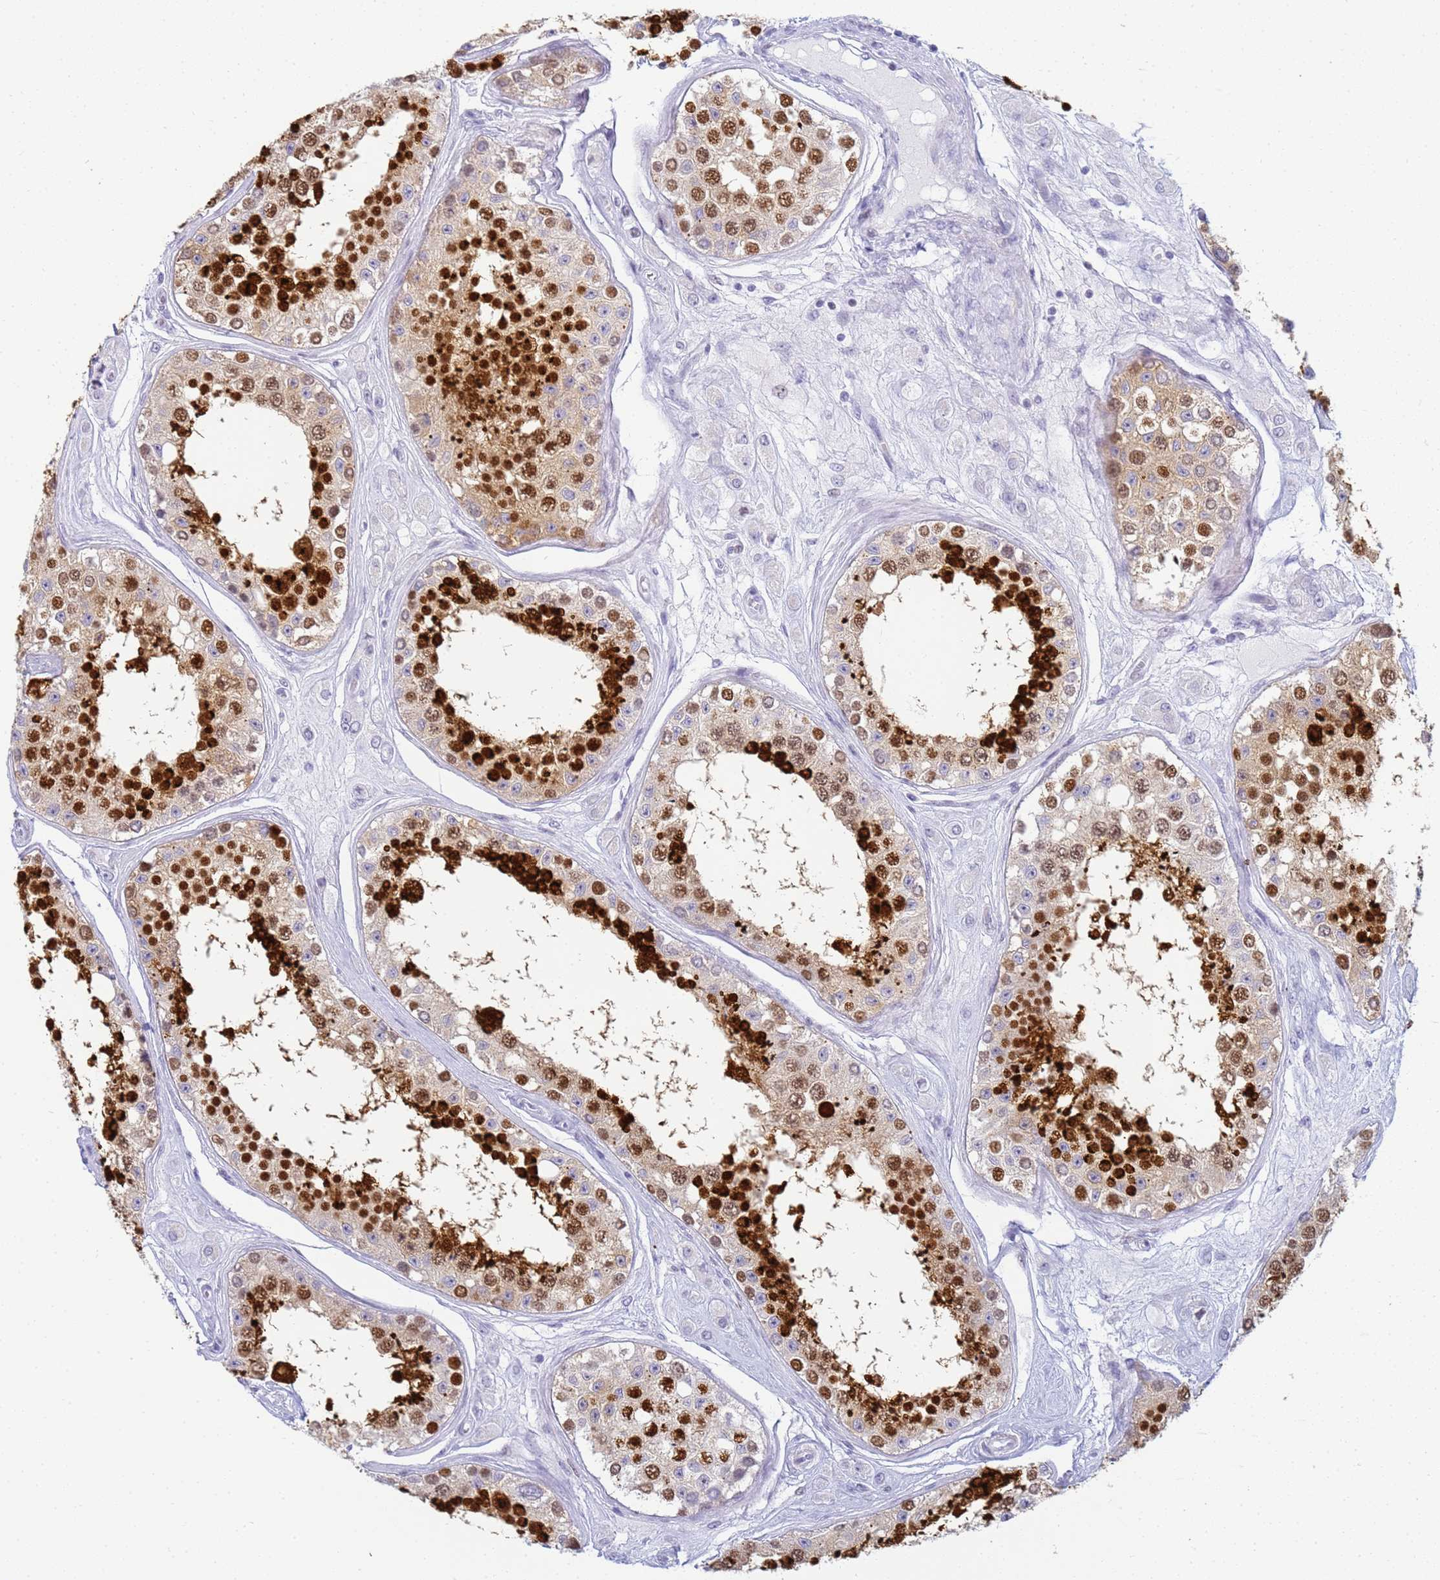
{"staining": {"intensity": "strong", "quantity": "25%-75%", "location": "cytoplasmic/membranous,nuclear"}, "tissue": "testis", "cell_type": "Cells in seminiferous ducts", "image_type": "normal", "snomed": [{"axis": "morphology", "description": "Normal tissue, NOS"}, {"axis": "topography", "description": "Testis"}], "caption": "Immunohistochemistry staining of unremarkable testis, which exhibits high levels of strong cytoplasmic/membranous,nuclear positivity in about 25%-75% of cells in seminiferous ducts indicating strong cytoplasmic/membranous,nuclear protein expression. The staining was performed using DAB (3,3'-diaminobenzidine) (brown) for protein detection and nuclei were counterstained in hematoxylin (blue).", "gene": "SNX20", "patient": {"sex": "male", "age": 25}}